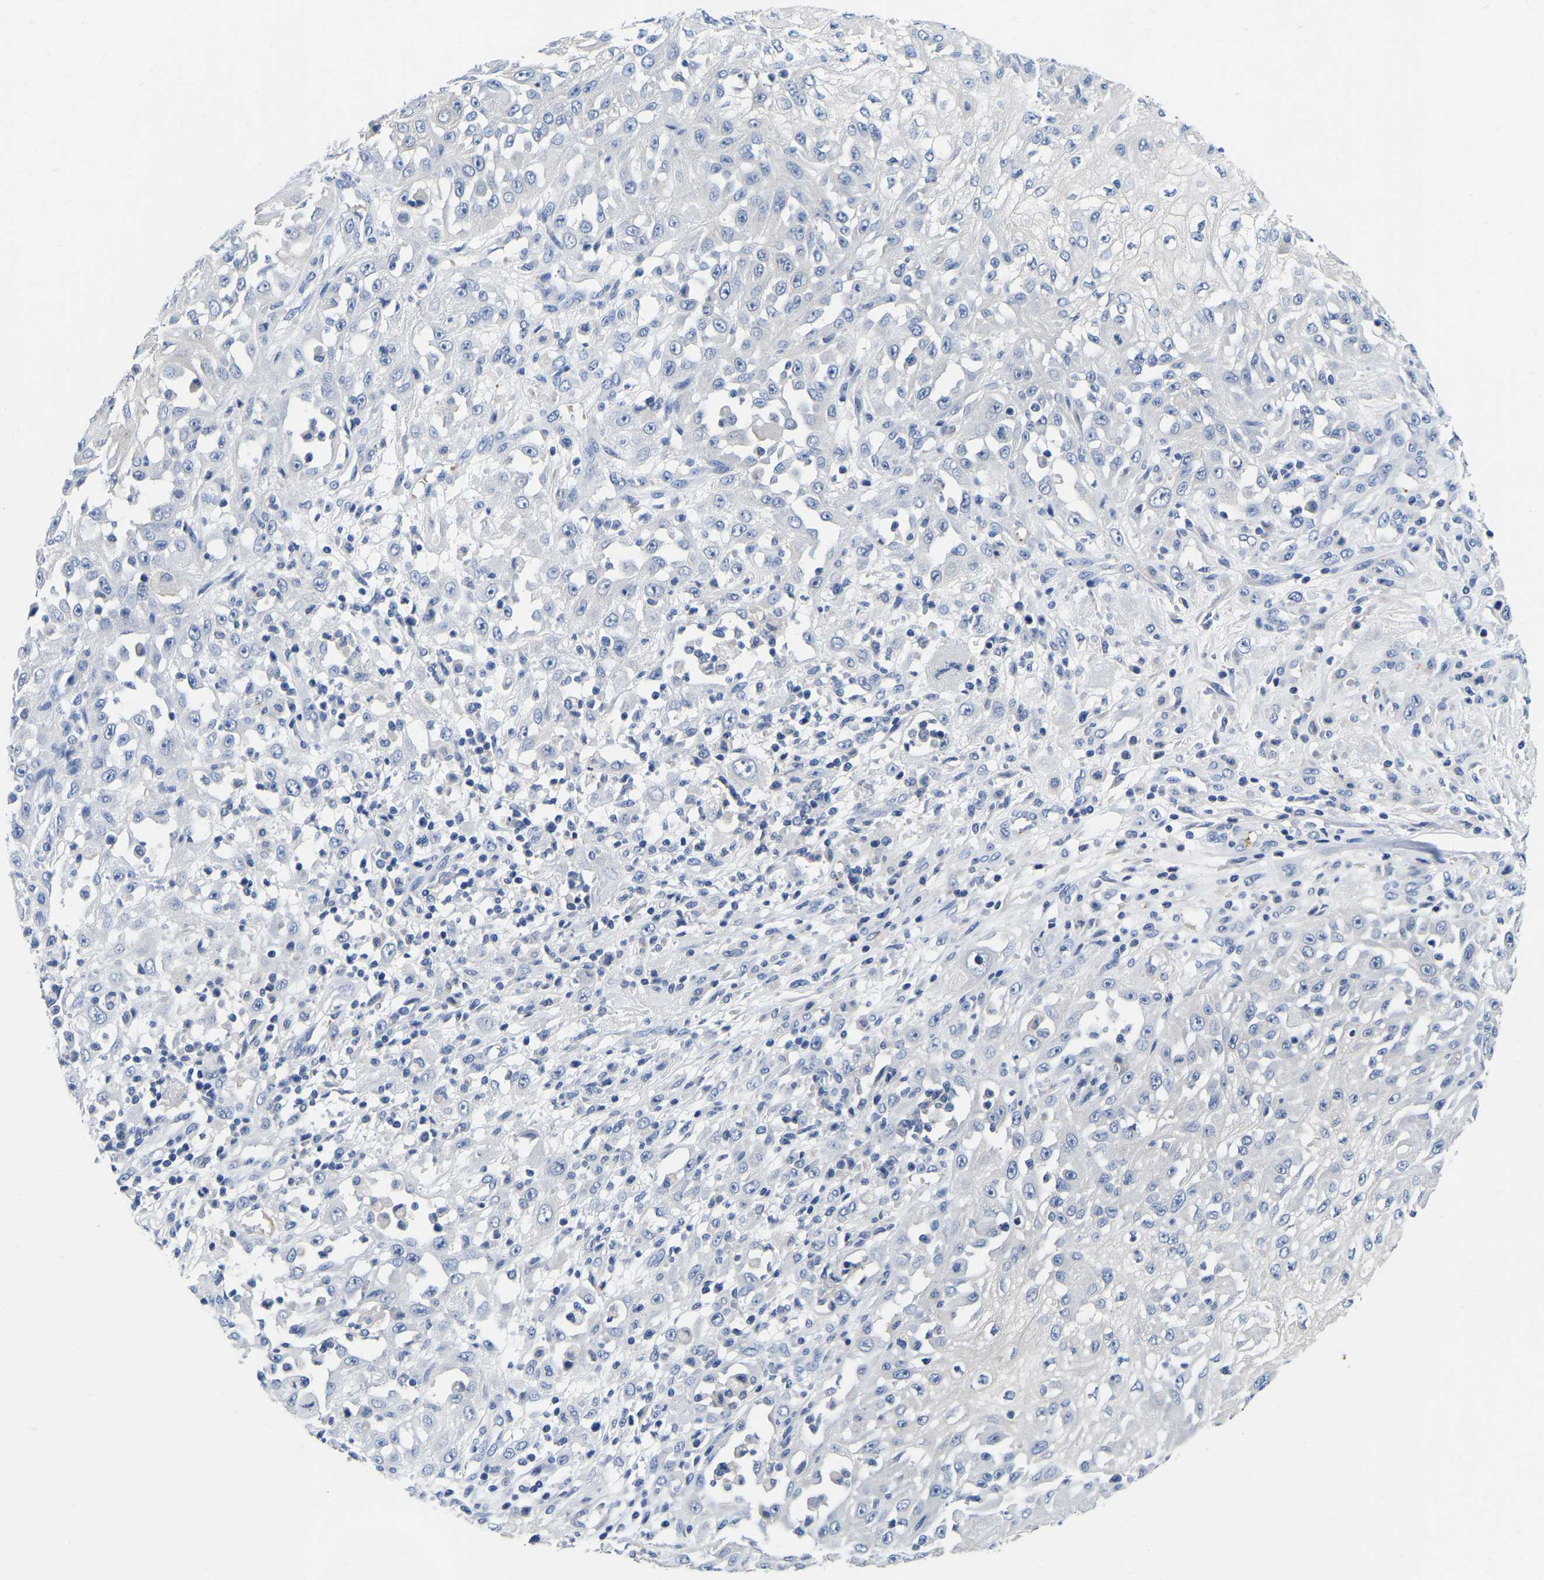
{"staining": {"intensity": "negative", "quantity": "none", "location": "none"}, "tissue": "skin cancer", "cell_type": "Tumor cells", "image_type": "cancer", "snomed": [{"axis": "morphology", "description": "Squamous cell carcinoma, NOS"}, {"axis": "morphology", "description": "Squamous cell carcinoma, metastatic, NOS"}, {"axis": "topography", "description": "Skin"}, {"axis": "topography", "description": "Lymph node"}], "caption": "Immunohistochemistry (IHC) image of human skin metastatic squamous cell carcinoma stained for a protein (brown), which reveals no staining in tumor cells. (DAB IHC, high magnification).", "gene": "RAB27B", "patient": {"sex": "male", "age": 75}}